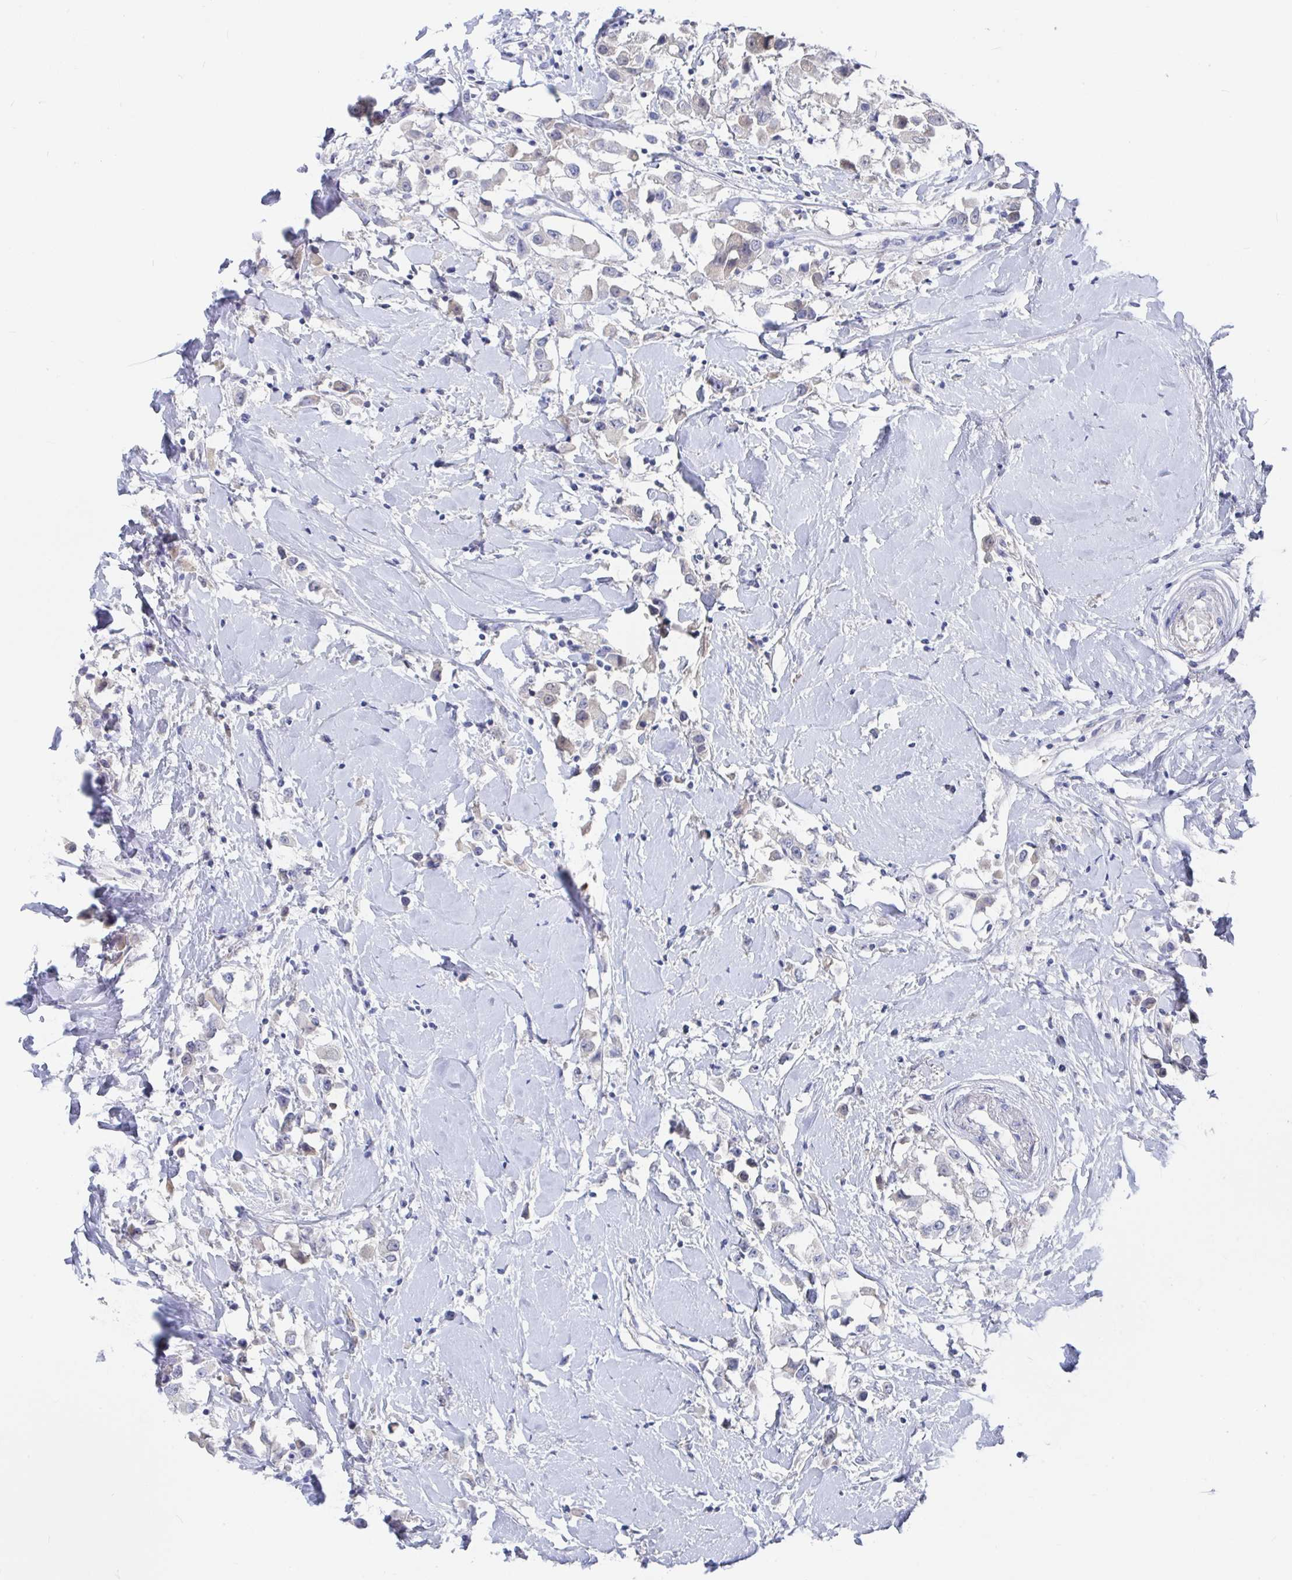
{"staining": {"intensity": "negative", "quantity": "none", "location": "none"}, "tissue": "breast cancer", "cell_type": "Tumor cells", "image_type": "cancer", "snomed": [{"axis": "morphology", "description": "Duct carcinoma"}, {"axis": "topography", "description": "Breast"}], "caption": "The image shows no staining of tumor cells in breast cancer. (Stains: DAB (3,3'-diaminobenzidine) immunohistochemistry (IHC) with hematoxylin counter stain, Microscopy: brightfield microscopy at high magnification).", "gene": "GPR148", "patient": {"sex": "female", "age": 61}}